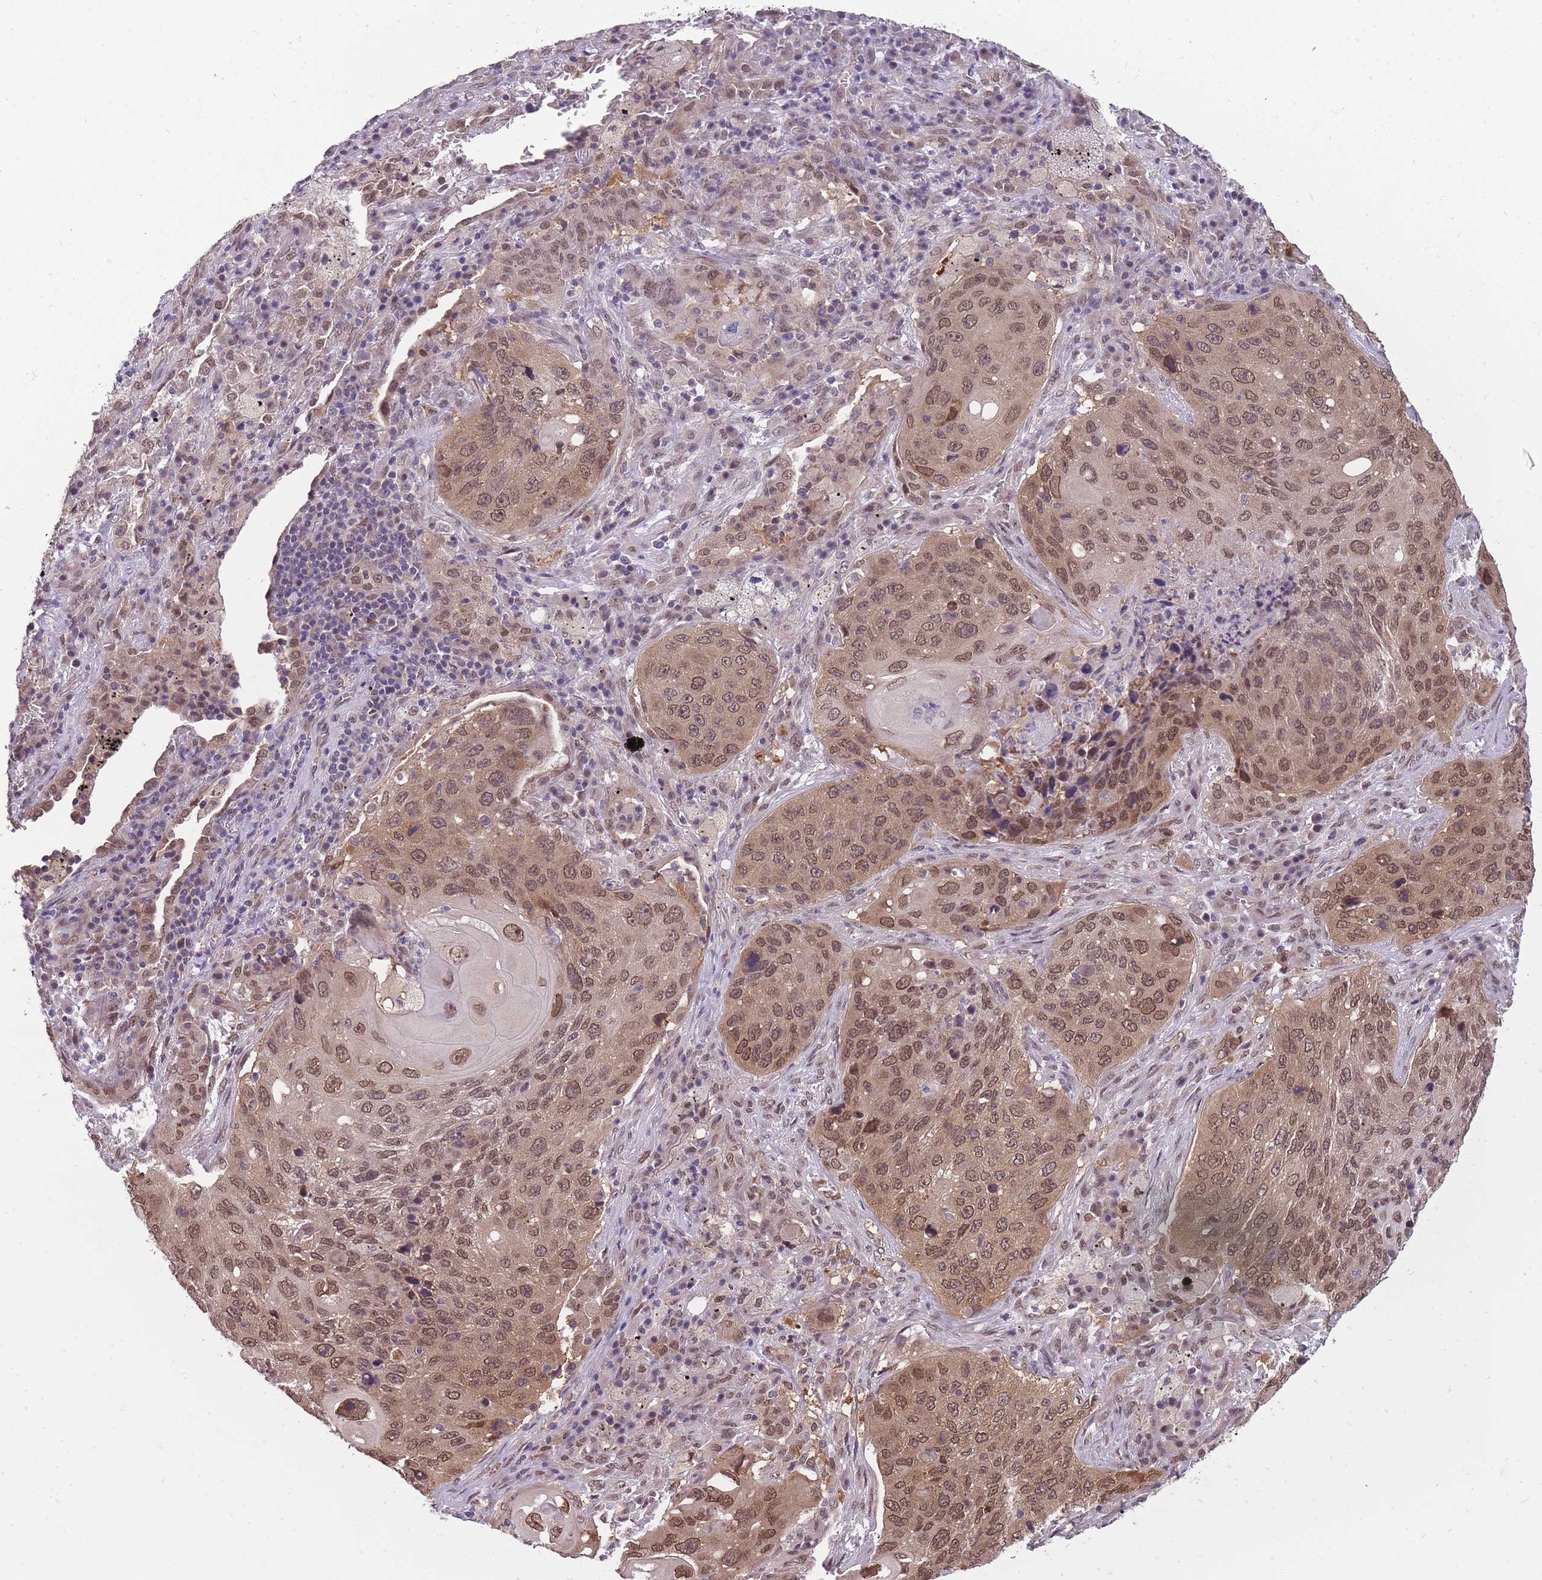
{"staining": {"intensity": "weak", "quantity": ">75%", "location": "cytoplasmic/membranous,nuclear"}, "tissue": "lung cancer", "cell_type": "Tumor cells", "image_type": "cancer", "snomed": [{"axis": "morphology", "description": "Squamous cell carcinoma, NOS"}, {"axis": "topography", "description": "Lung"}], "caption": "Lung cancer (squamous cell carcinoma) stained for a protein displays weak cytoplasmic/membranous and nuclear positivity in tumor cells.", "gene": "CDIP1", "patient": {"sex": "female", "age": 63}}